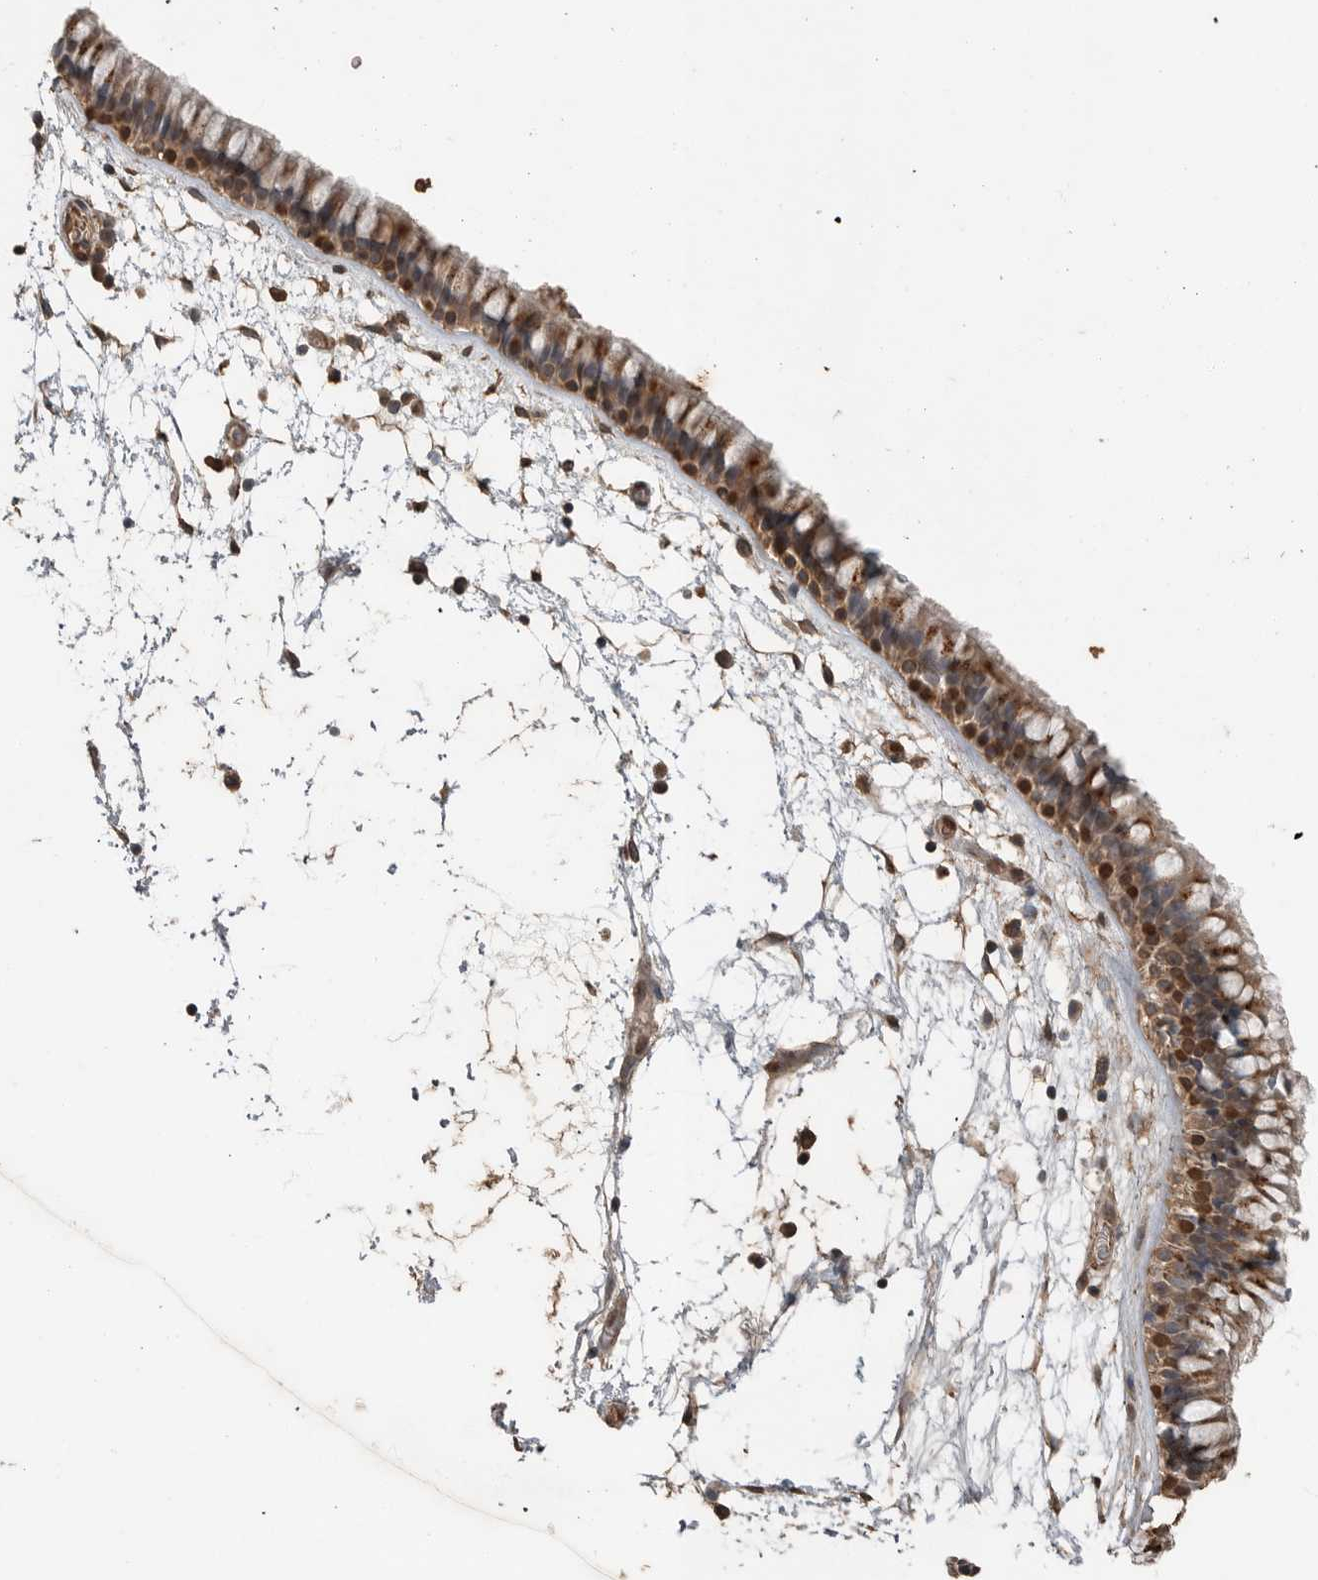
{"staining": {"intensity": "moderate", "quantity": ">75%", "location": "cytoplasmic/membranous,nuclear"}, "tissue": "nasopharynx", "cell_type": "Respiratory epithelial cells", "image_type": "normal", "snomed": [{"axis": "morphology", "description": "Normal tissue, NOS"}, {"axis": "morphology", "description": "Inflammation, NOS"}, {"axis": "topography", "description": "Nasopharynx"}], "caption": "This photomicrograph displays unremarkable nasopharynx stained with IHC to label a protein in brown. The cytoplasmic/membranous,nuclear of respiratory epithelial cells show moderate positivity for the protein. Nuclei are counter-stained blue.", "gene": "BLZF1", "patient": {"sex": "male", "age": 48}}